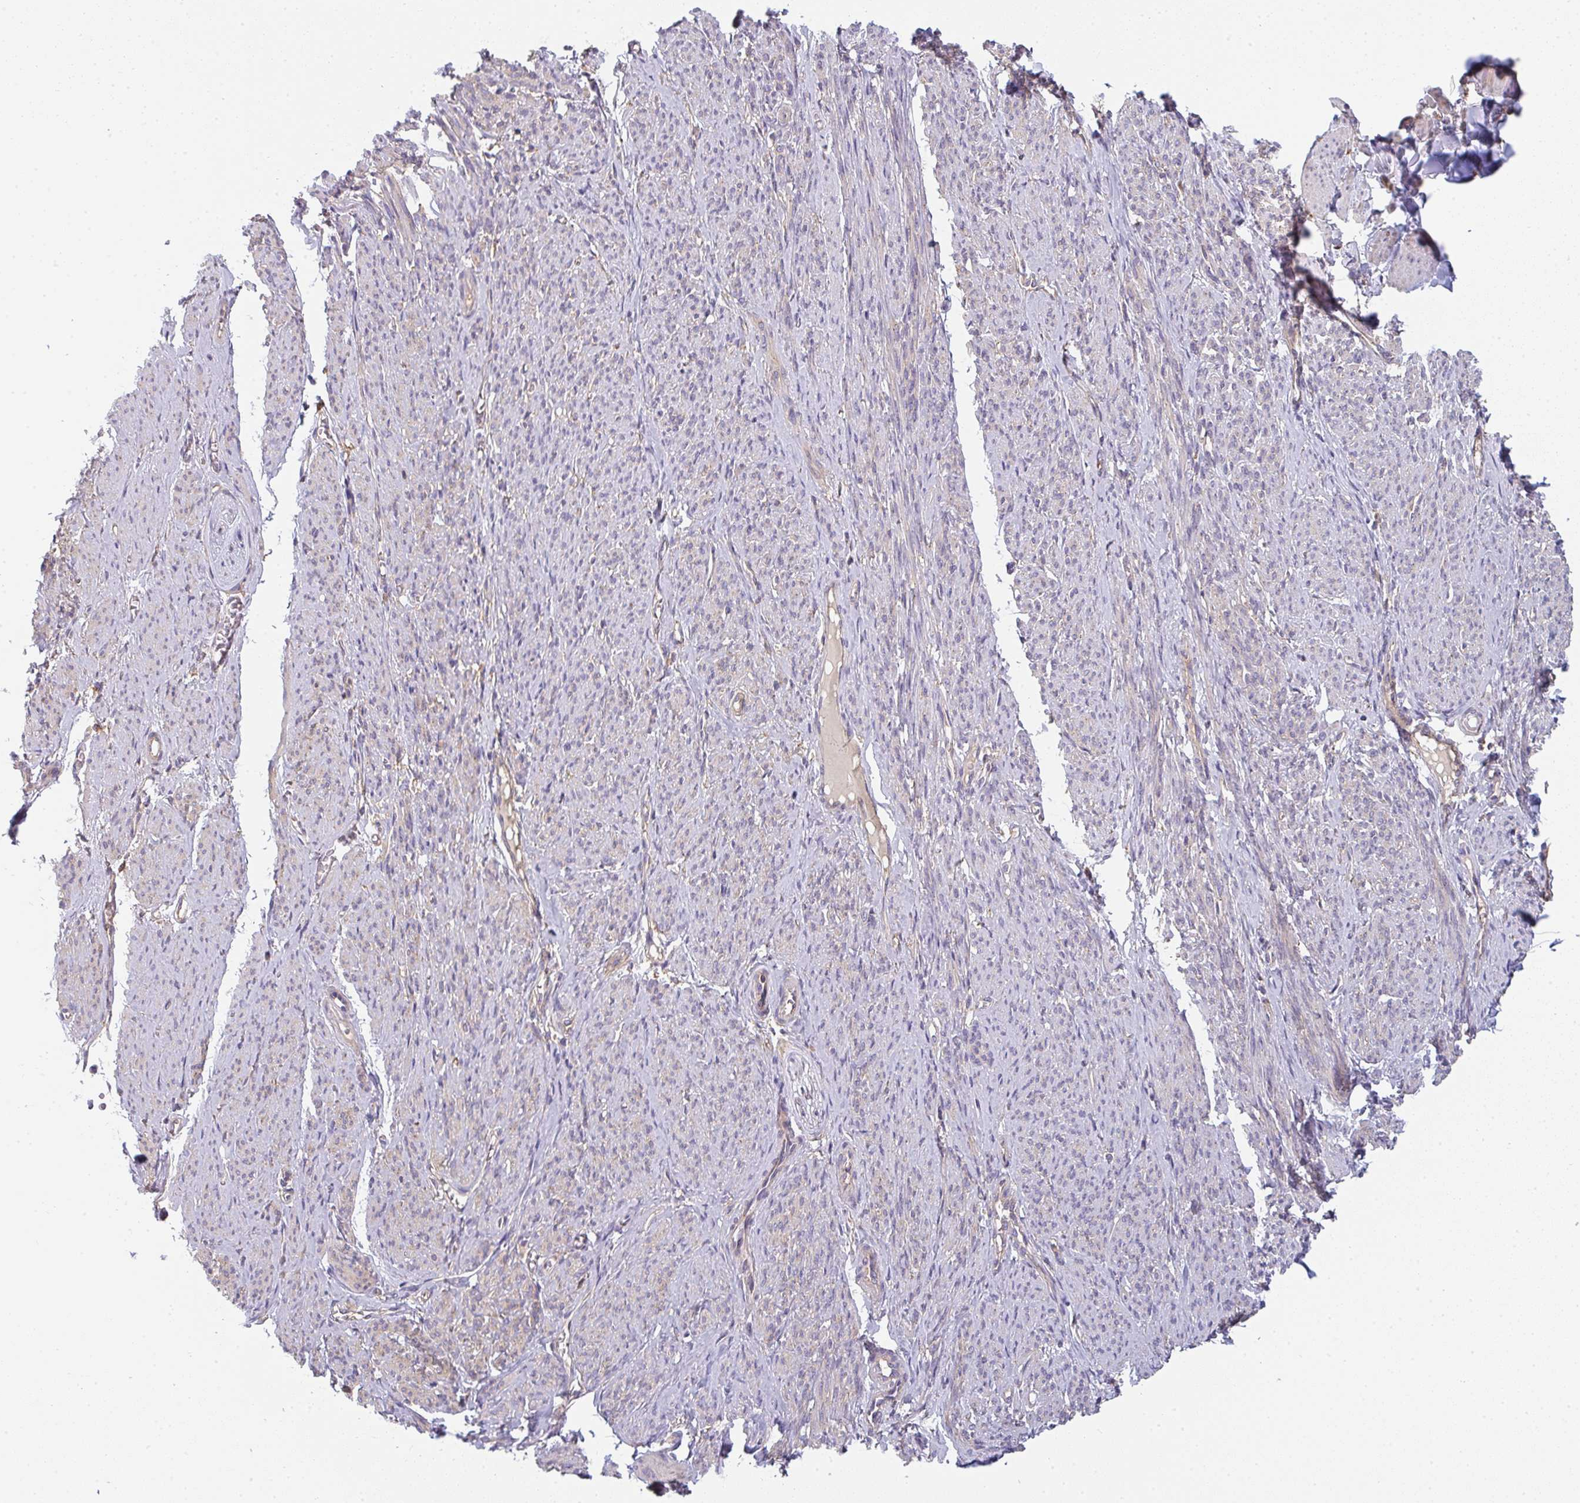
{"staining": {"intensity": "negative", "quantity": "none", "location": "none"}, "tissue": "smooth muscle", "cell_type": "Smooth muscle cells", "image_type": "normal", "snomed": [{"axis": "morphology", "description": "Normal tissue, NOS"}, {"axis": "topography", "description": "Smooth muscle"}], "caption": "Protein analysis of benign smooth muscle exhibits no significant staining in smooth muscle cells.", "gene": "SNX5", "patient": {"sex": "female", "age": 65}}